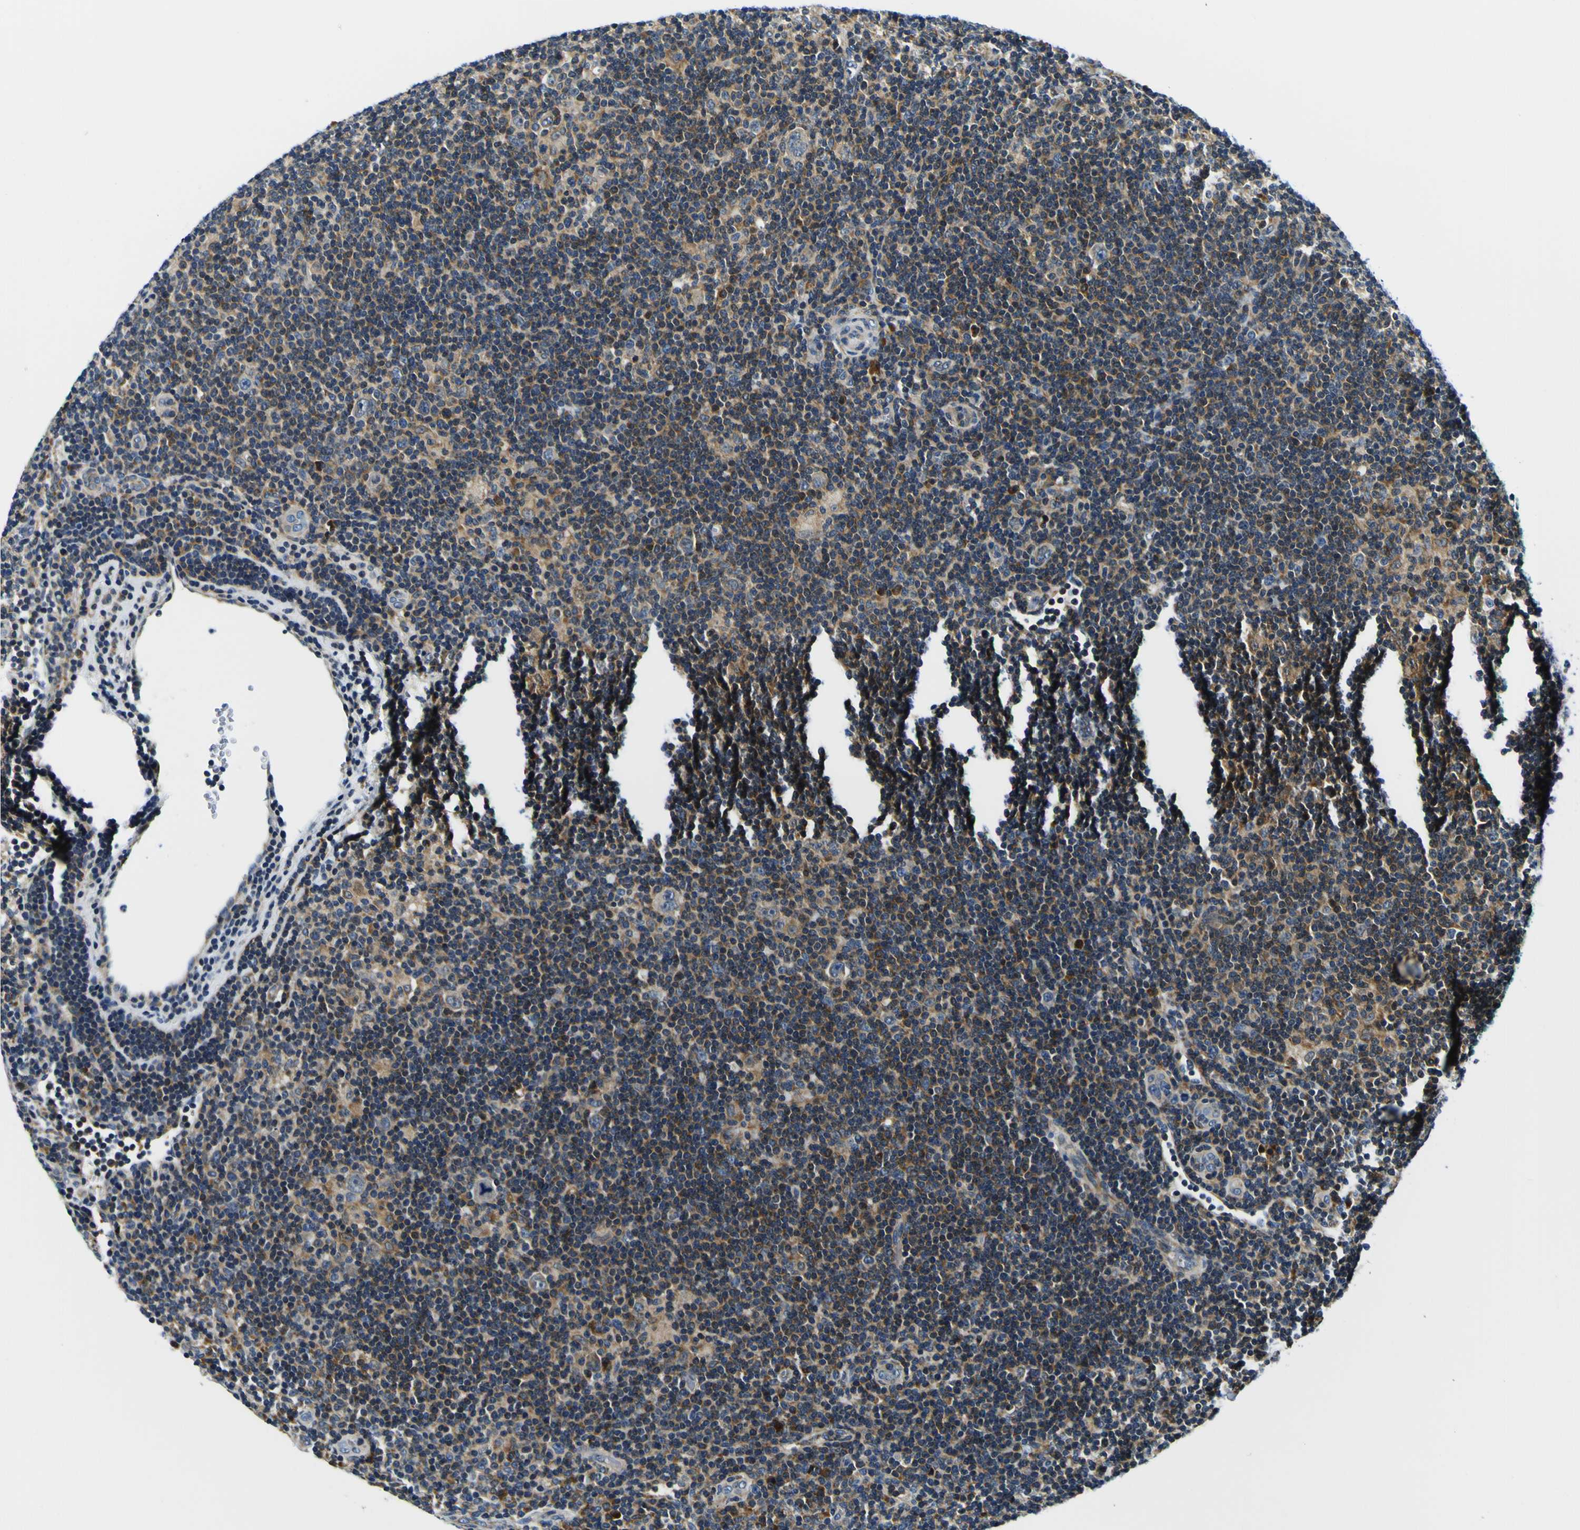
{"staining": {"intensity": "weak", "quantity": ">75%", "location": "cytoplasmic/membranous"}, "tissue": "lymphoma", "cell_type": "Tumor cells", "image_type": "cancer", "snomed": [{"axis": "morphology", "description": "Hodgkin's disease, NOS"}, {"axis": "topography", "description": "Lymph node"}], "caption": "The image demonstrates a brown stain indicating the presence of a protein in the cytoplasmic/membranous of tumor cells in Hodgkin's disease.", "gene": "NLRP3", "patient": {"sex": "female", "age": 57}}